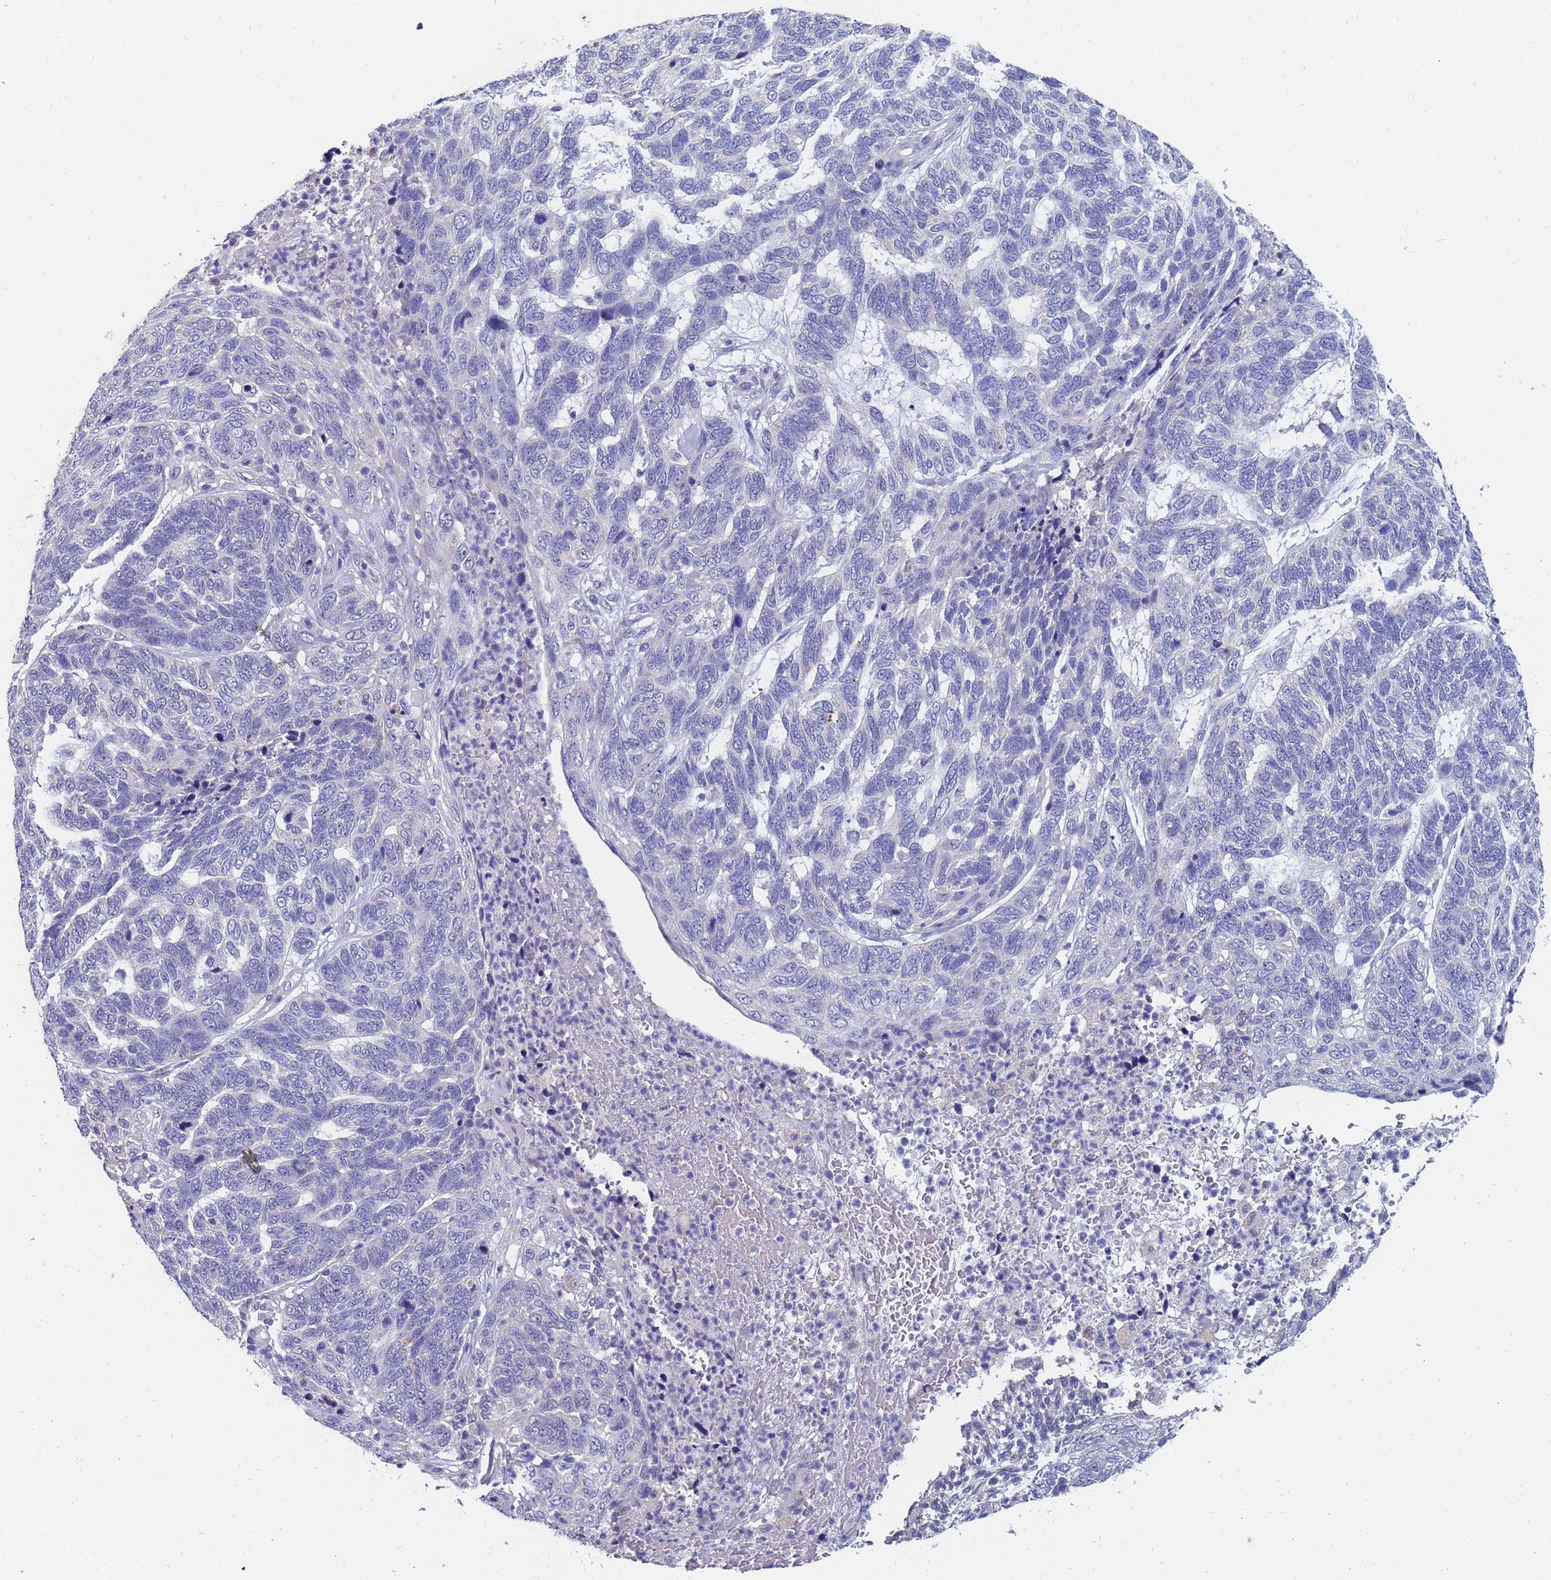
{"staining": {"intensity": "negative", "quantity": "none", "location": "none"}, "tissue": "skin cancer", "cell_type": "Tumor cells", "image_type": "cancer", "snomed": [{"axis": "morphology", "description": "Basal cell carcinoma"}, {"axis": "topography", "description": "Skin"}], "caption": "Tumor cells show no significant protein positivity in skin basal cell carcinoma.", "gene": "IHO1", "patient": {"sex": "female", "age": 65}}